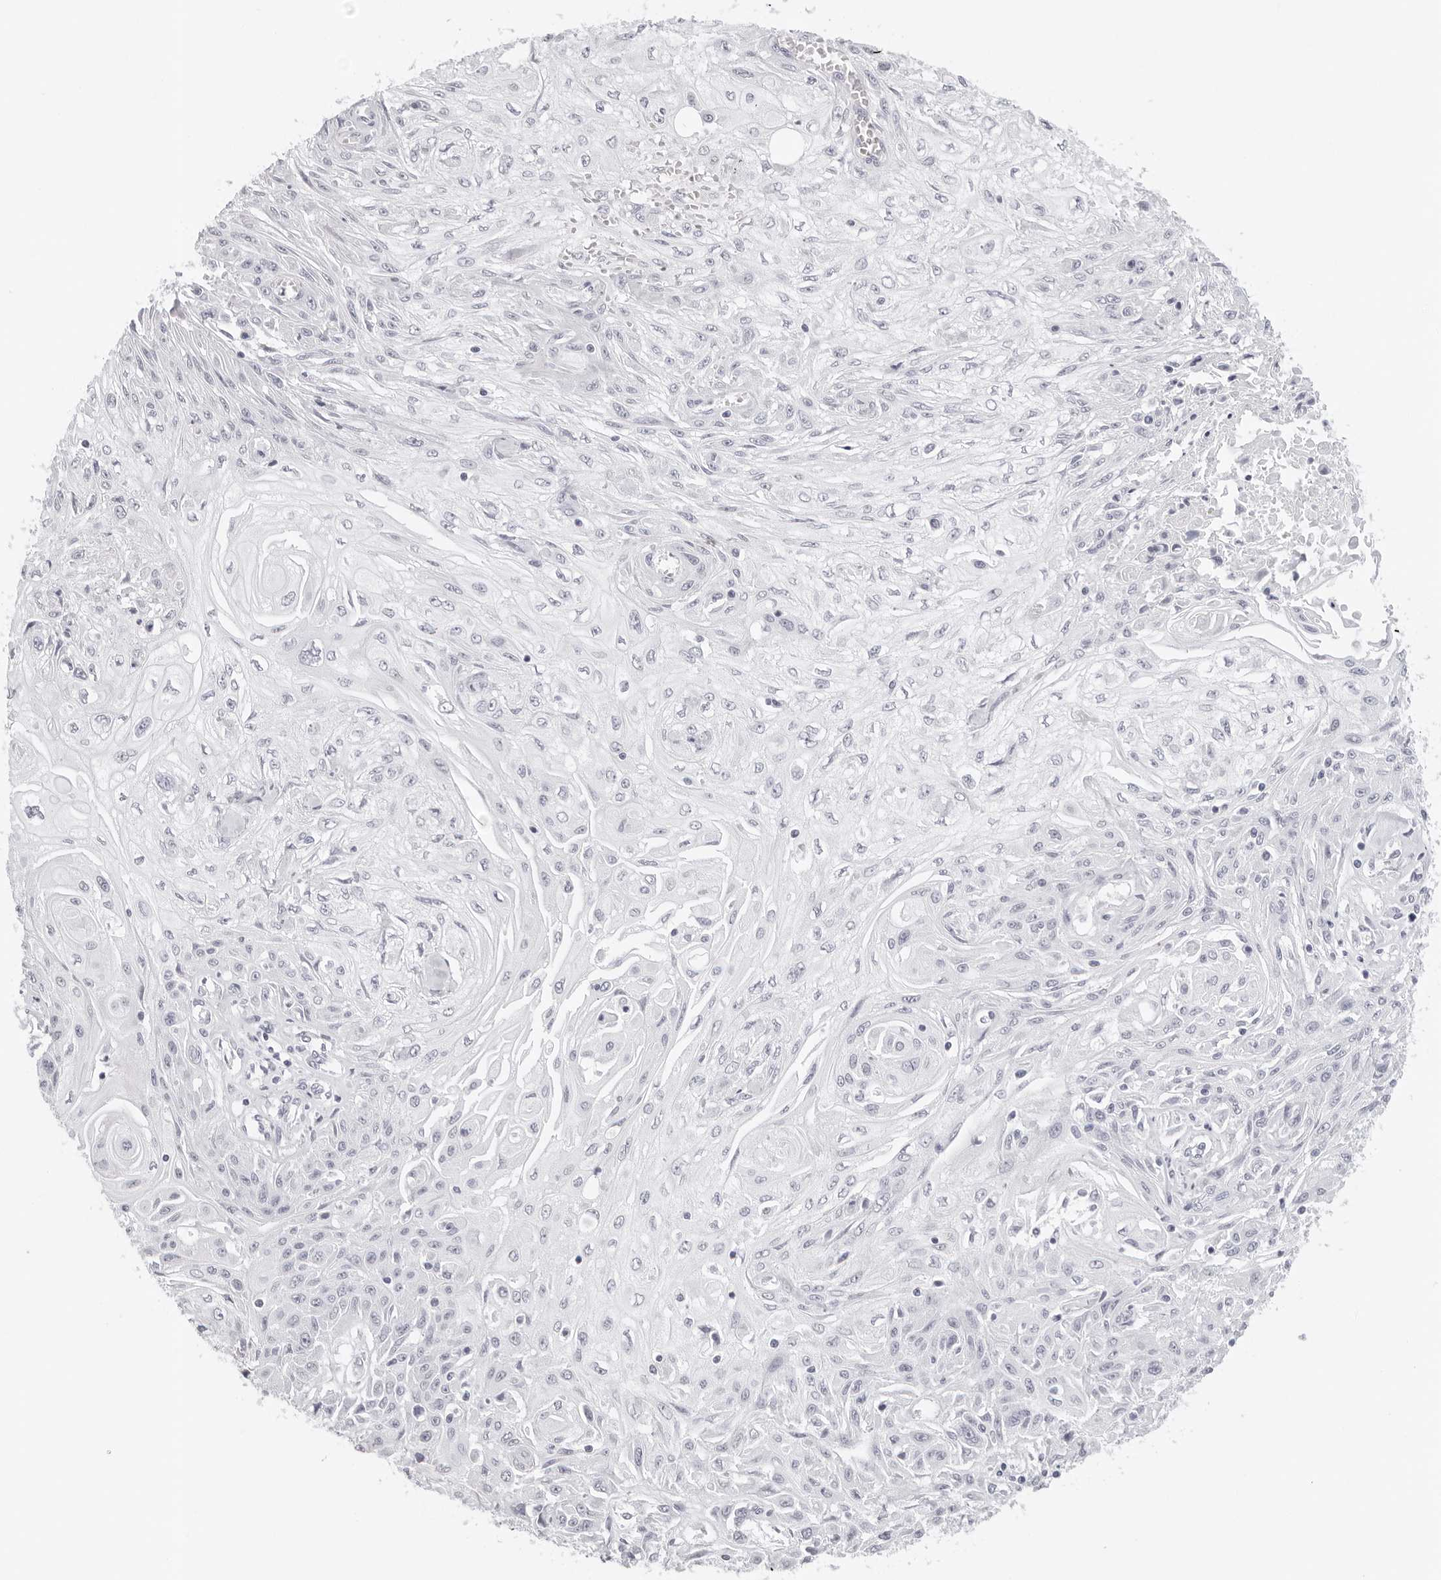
{"staining": {"intensity": "negative", "quantity": "none", "location": "none"}, "tissue": "skin cancer", "cell_type": "Tumor cells", "image_type": "cancer", "snomed": [{"axis": "morphology", "description": "Squamous cell carcinoma, NOS"}, {"axis": "morphology", "description": "Squamous cell carcinoma, metastatic, NOS"}, {"axis": "topography", "description": "Skin"}, {"axis": "topography", "description": "Lymph node"}], "caption": "The micrograph reveals no staining of tumor cells in skin cancer (metastatic squamous cell carcinoma). Brightfield microscopy of IHC stained with DAB (brown) and hematoxylin (blue), captured at high magnification.", "gene": "AGMAT", "patient": {"sex": "male", "age": 75}}